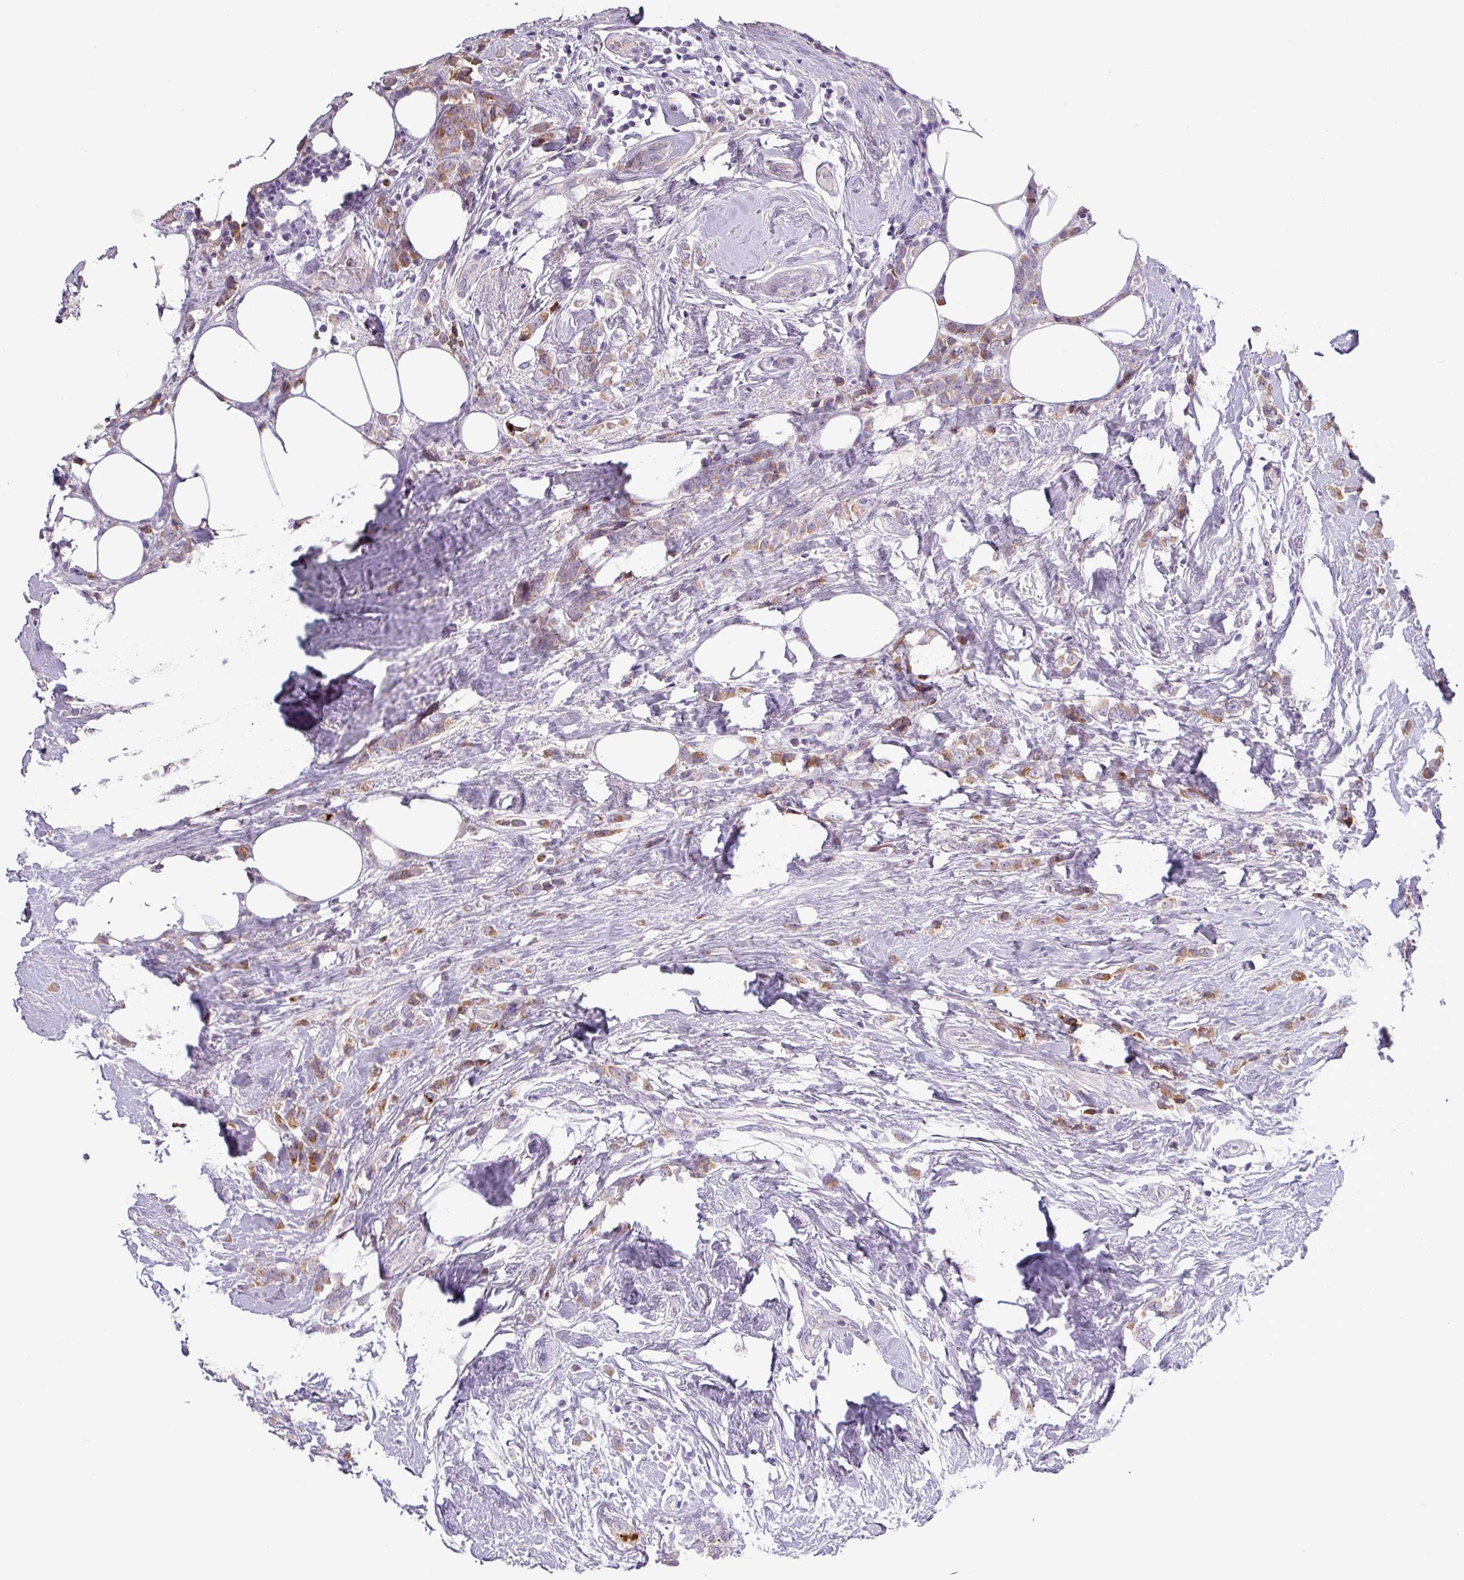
{"staining": {"intensity": "moderate", "quantity": ">75%", "location": "cytoplasmic/membranous"}, "tissue": "breast cancer", "cell_type": "Tumor cells", "image_type": "cancer", "snomed": [{"axis": "morphology", "description": "Duct carcinoma"}, {"axis": "topography", "description": "Breast"}], "caption": "DAB immunohistochemical staining of human breast cancer shows moderate cytoplasmic/membranous protein positivity in about >75% of tumor cells.", "gene": "C4B", "patient": {"sex": "female", "age": 80}}